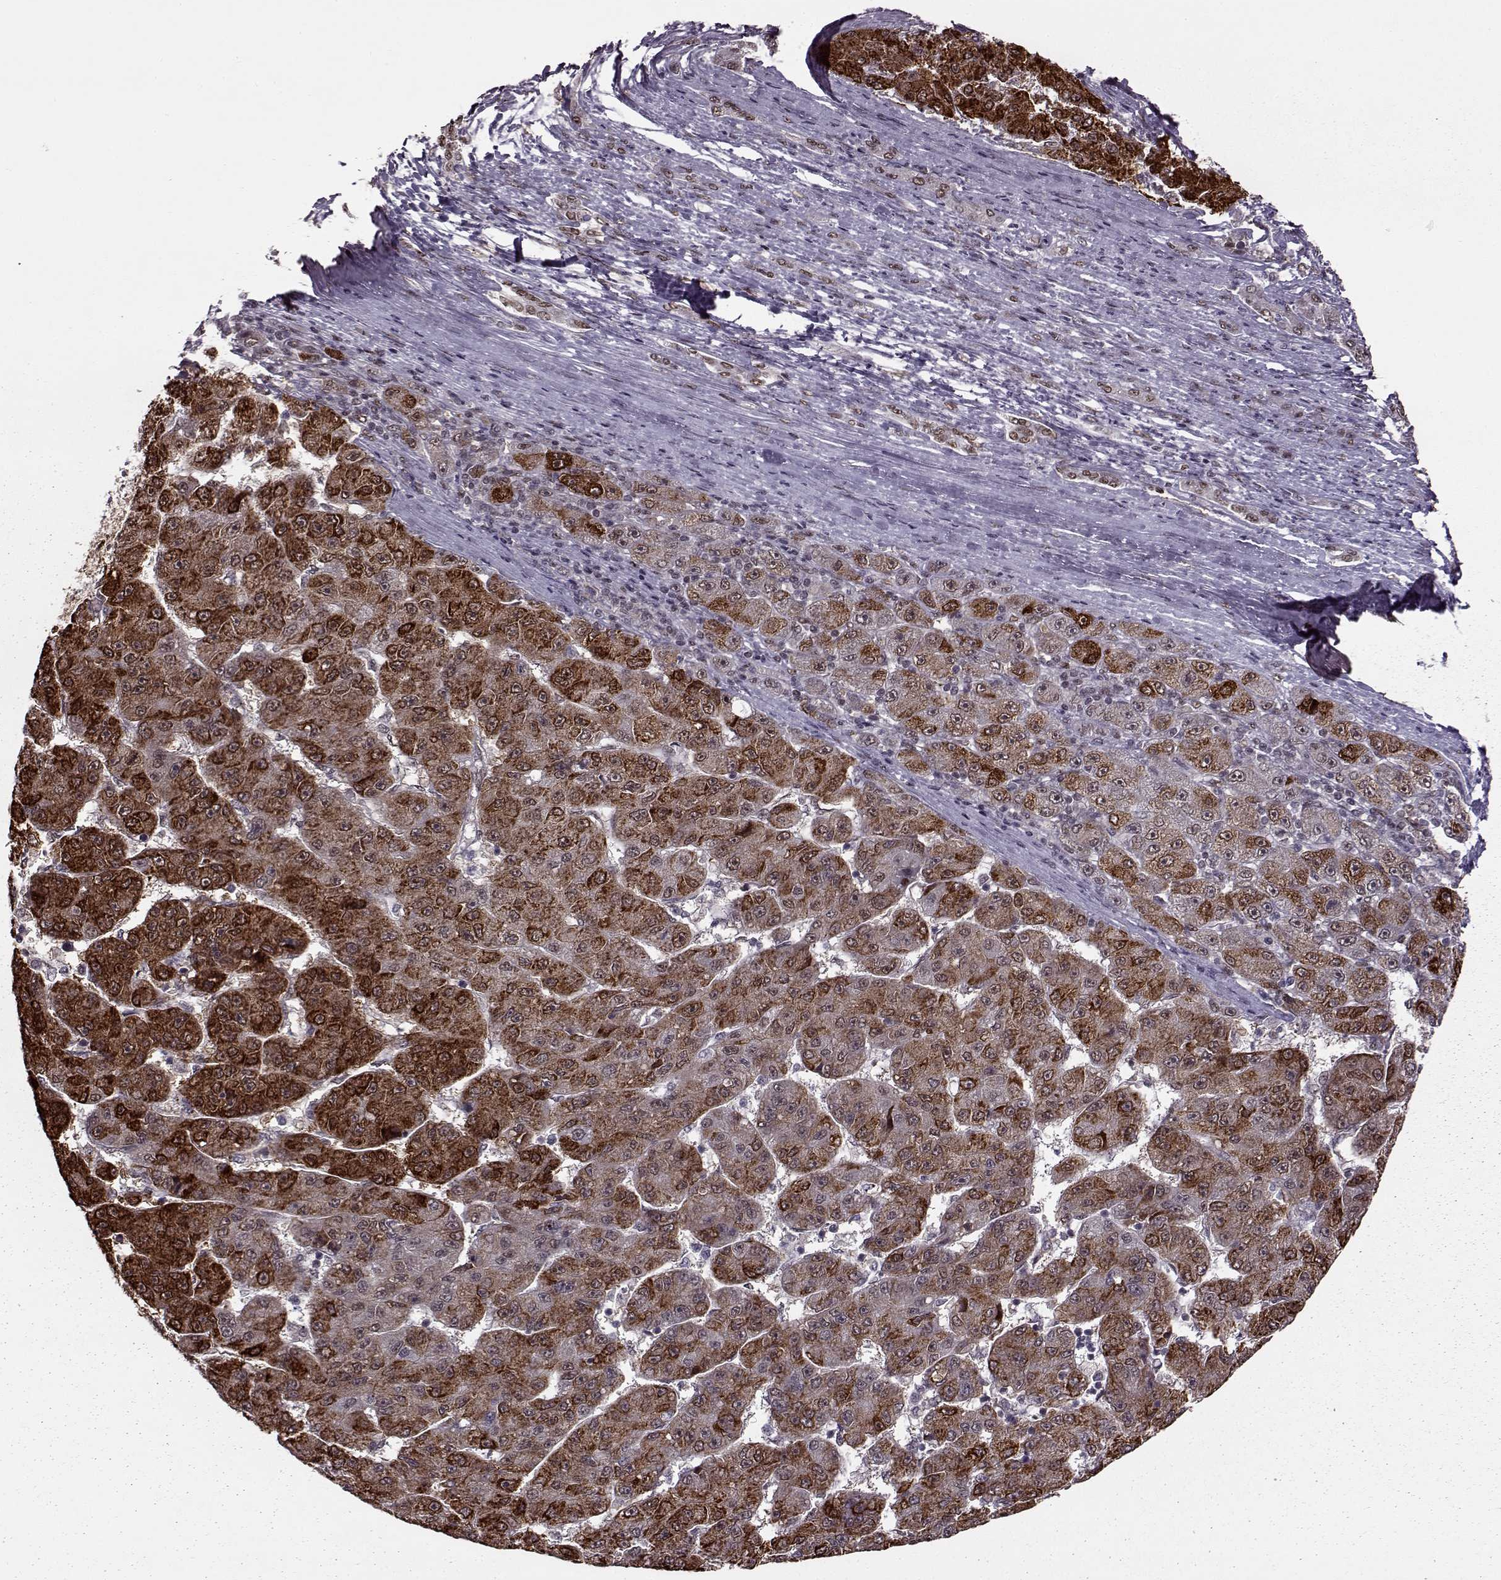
{"staining": {"intensity": "strong", "quantity": ">75%", "location": "cytoplasmic/membranous"}, "tissue": "liver cancer", "cell_type": "Tumor cells", "image_type": "cancer", "snomed": [{"axis": "morphology", "description": "Carcinoma, Hepatocellular, NOS"}, {"axis": "topography", "description": "Liver"}], "caption": "Immunohistochemistry (DAB) staining of liver hepatocellular carcinoma demonstrates strong cytoplasmic/membranous protein positivity in about >75% of tumor cells.", "gene": "FTO", "patient": {"sex": "male", "age": 67}}